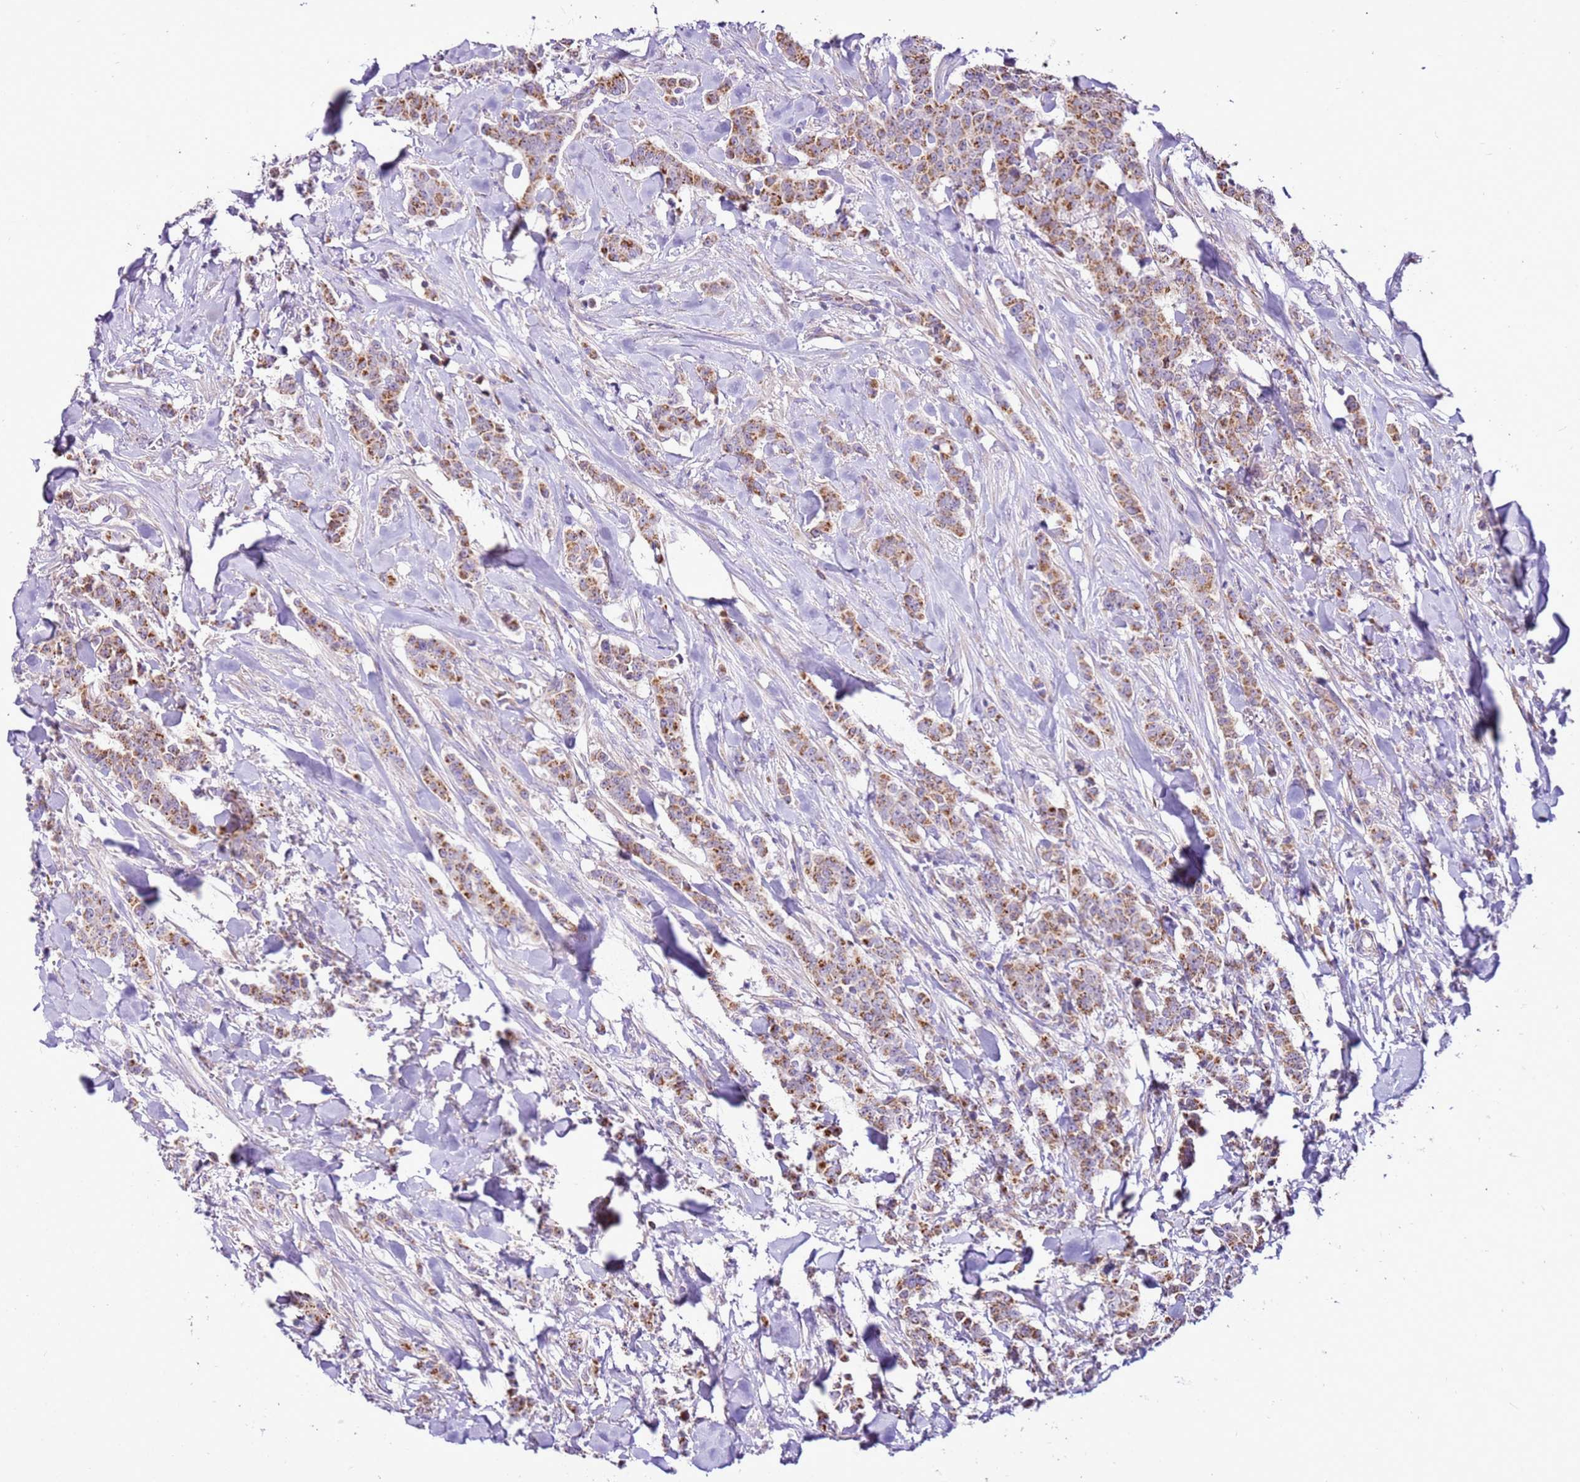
{"staining": {"intensity": "moderate", "quantity": ">75%", "location": "cytoplasmic/membranous"}, "tissue": "breast cancer", "cell_type": "Tumor cells", "image_type": "cancer", "snomed": [{"axis": "morphology", "description": "Duct carcinoma"}, {"axis": "topography", "description": "Breast"}], "caption": "The immunohistochemical stain labels moderate cytoplasmic/membranous staining in tumor cells of breast invasive ductal carcinoma tissue. (Brightfield microscopy of DAB IHC at high magnification).", "gene": "MRPL36", "patient": {"sex": "female", "age": 40}}